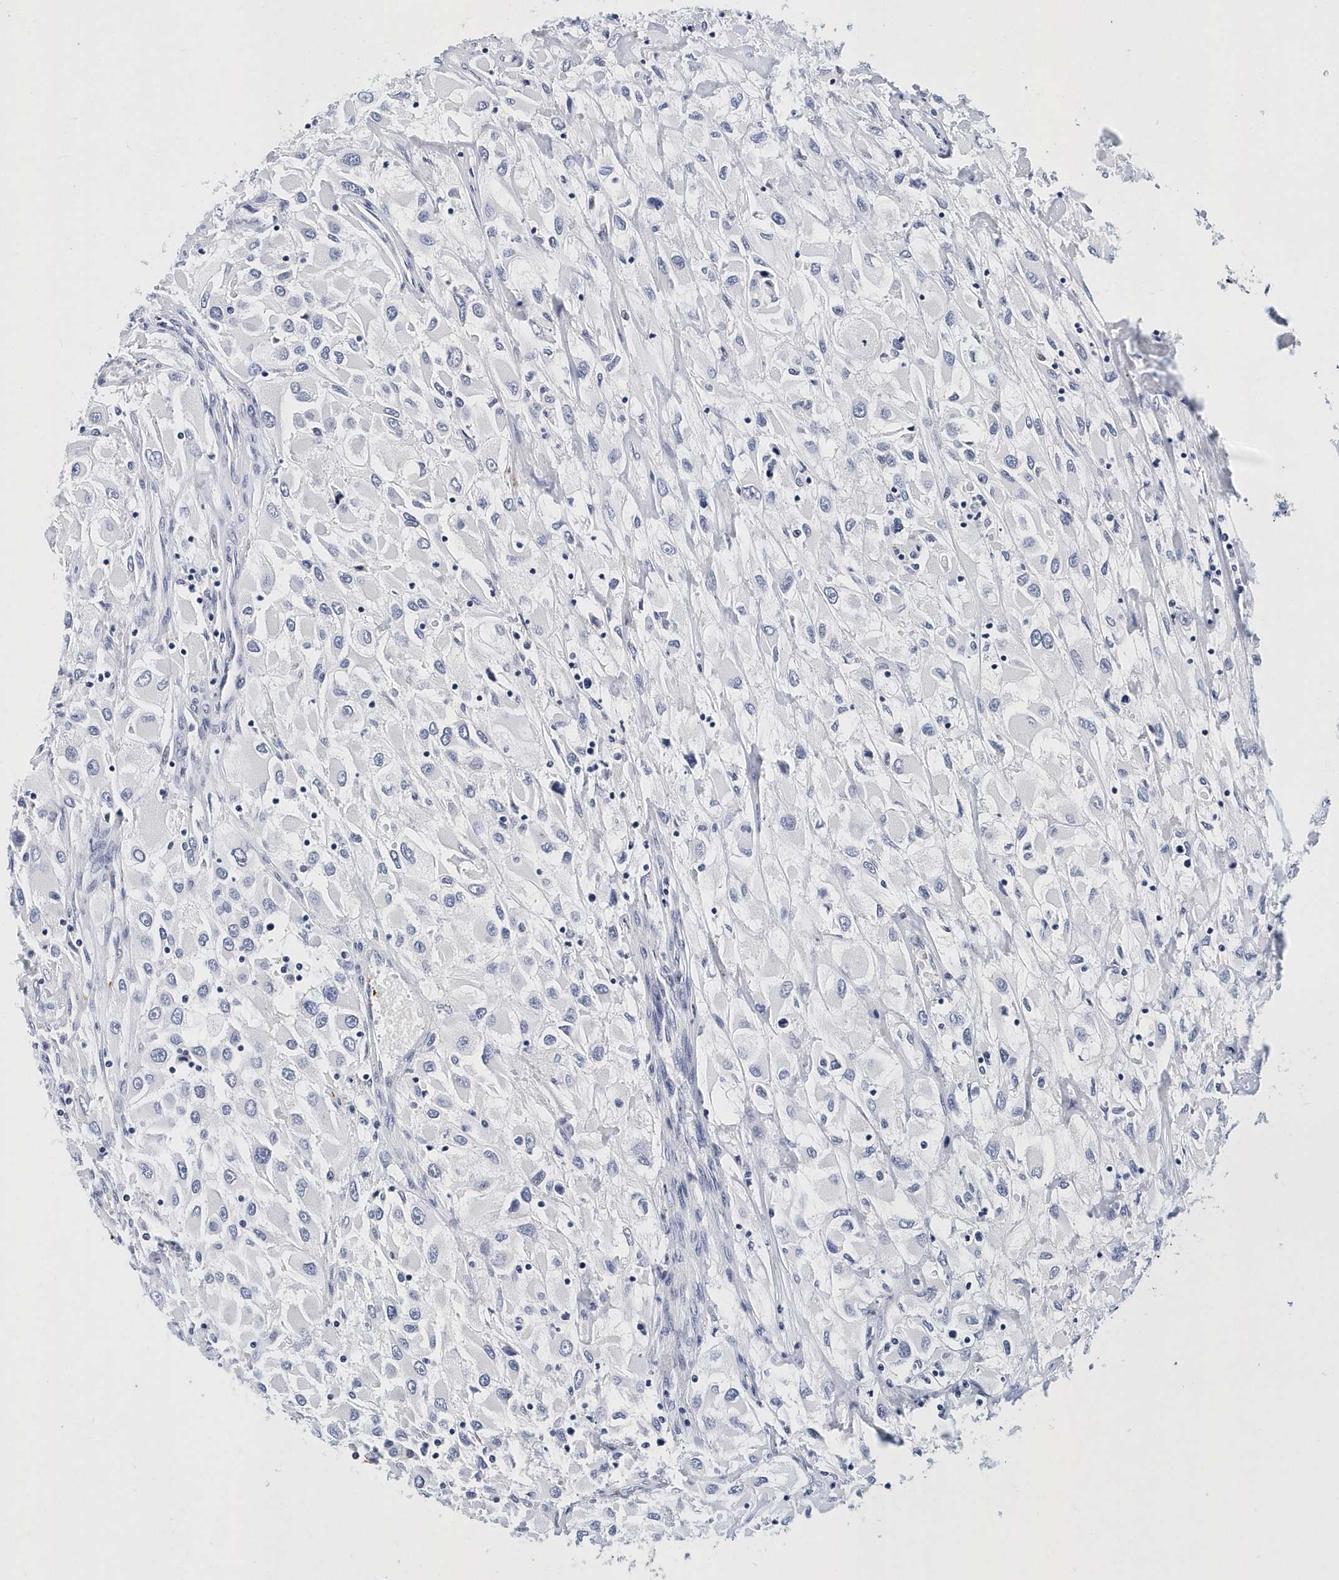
{"staining": {"intensity": "negative", "quantity": "none", "location": "none"}, "tissue": "renal cancer", "cell_type": "Tumor cells", "image_type": "cancer", "snomed": [{"axis": "morphology", "description": "Adenocarcinoma, NOS"}, {"axis": "topography", "description": "Kidney"}], "caption": "High magnification brightfield microscopy of renal cancer stained with DAB (3,3'-diaminobenzidine) (brown) and counterstained with hematoxylin (blue): tumor cells show no significant expression.", "gene": "ITGA2B", "patient": {"sex": "female", "age": 52}}